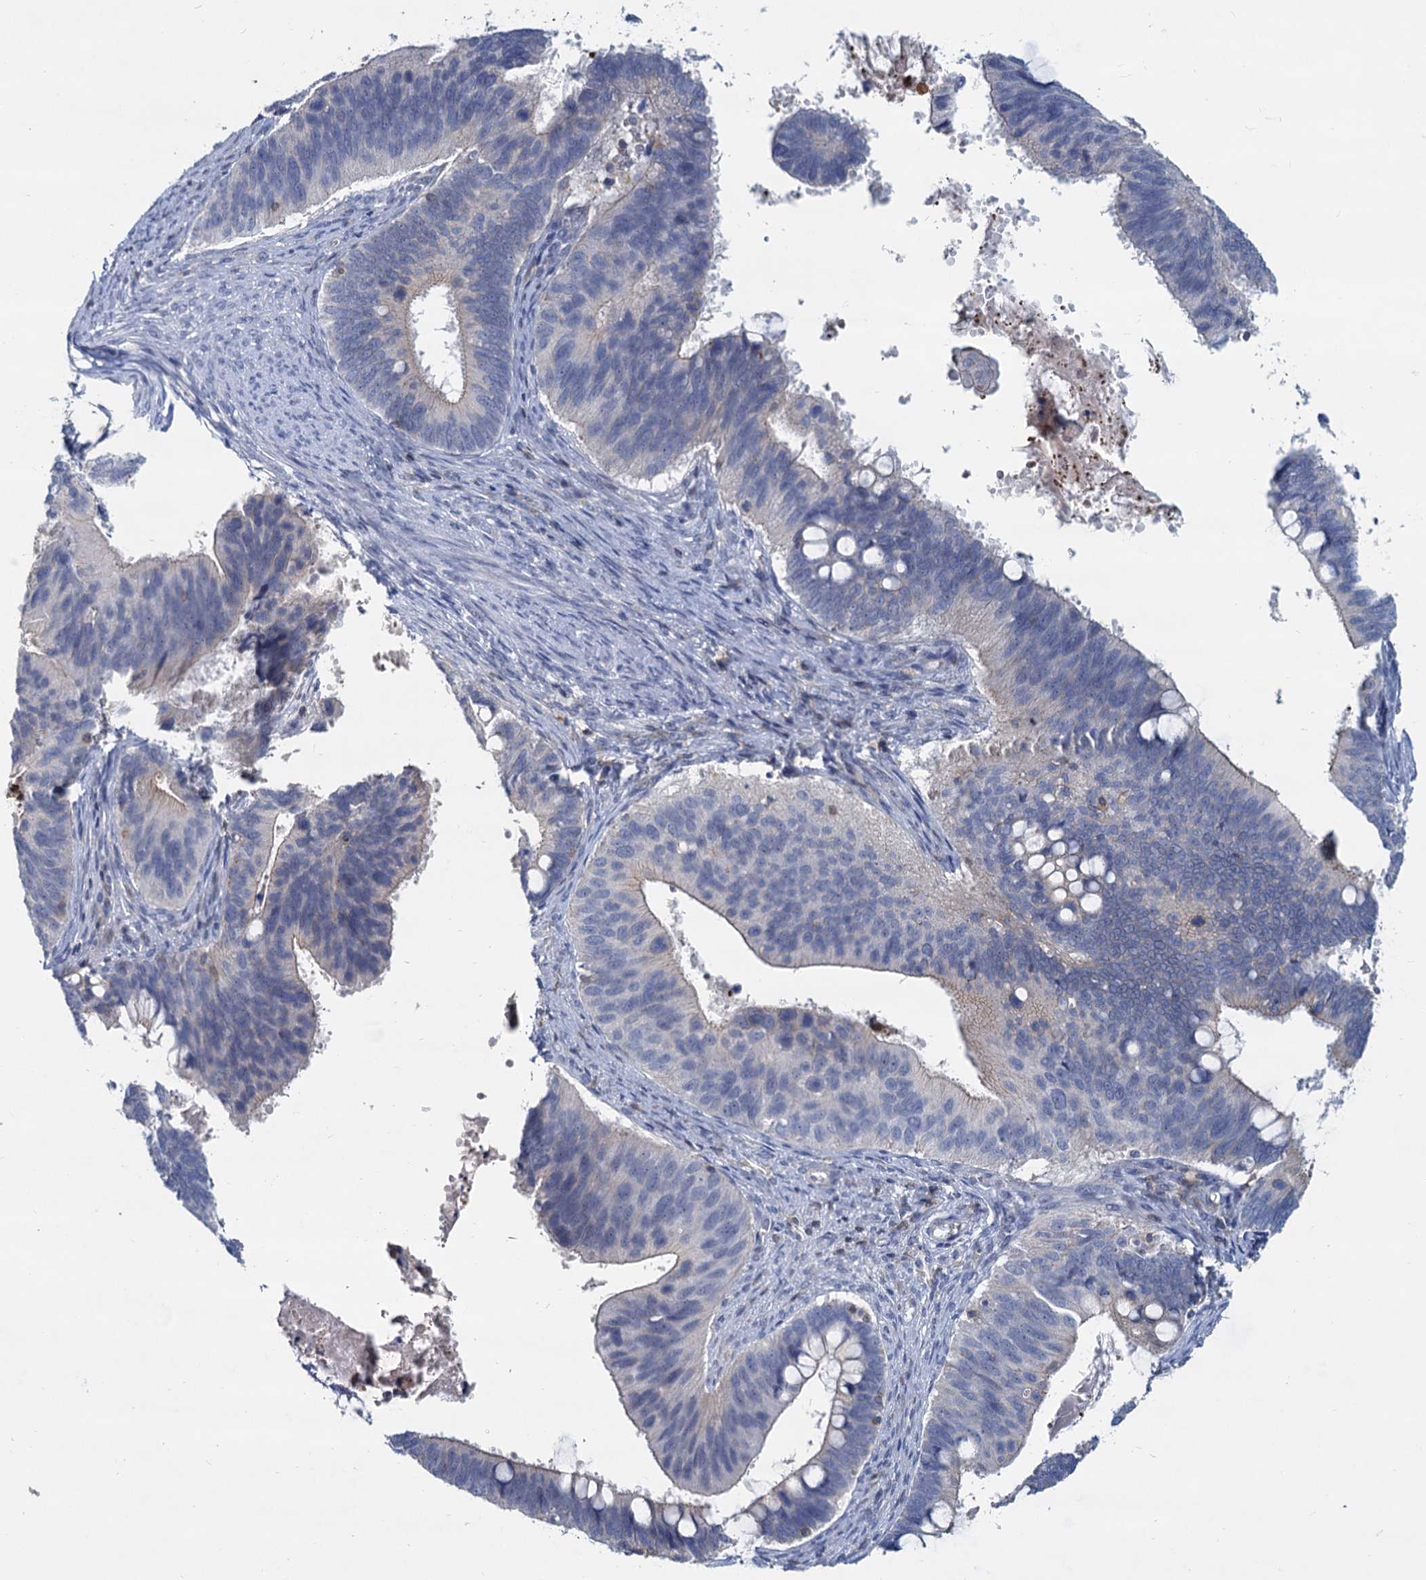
{"staining": {"intensity": "negative", "quantity": "none", "location": "none"}, "tissue": "cervical cancer", "cell_type": "Tumor cells", "image_type": "cancer", "snomed": [{"axis": "morphology", "description": "Adenocarcinoma, NOS"}, {"axis": "topography", "description": "Cervix"}], "caption": "Adenocarcinoma (cervical) stained for a protein using IHC displays no expression tumor cells.", "gene": "LRCH4", "patient": {"sex": "female", "age": 42}}